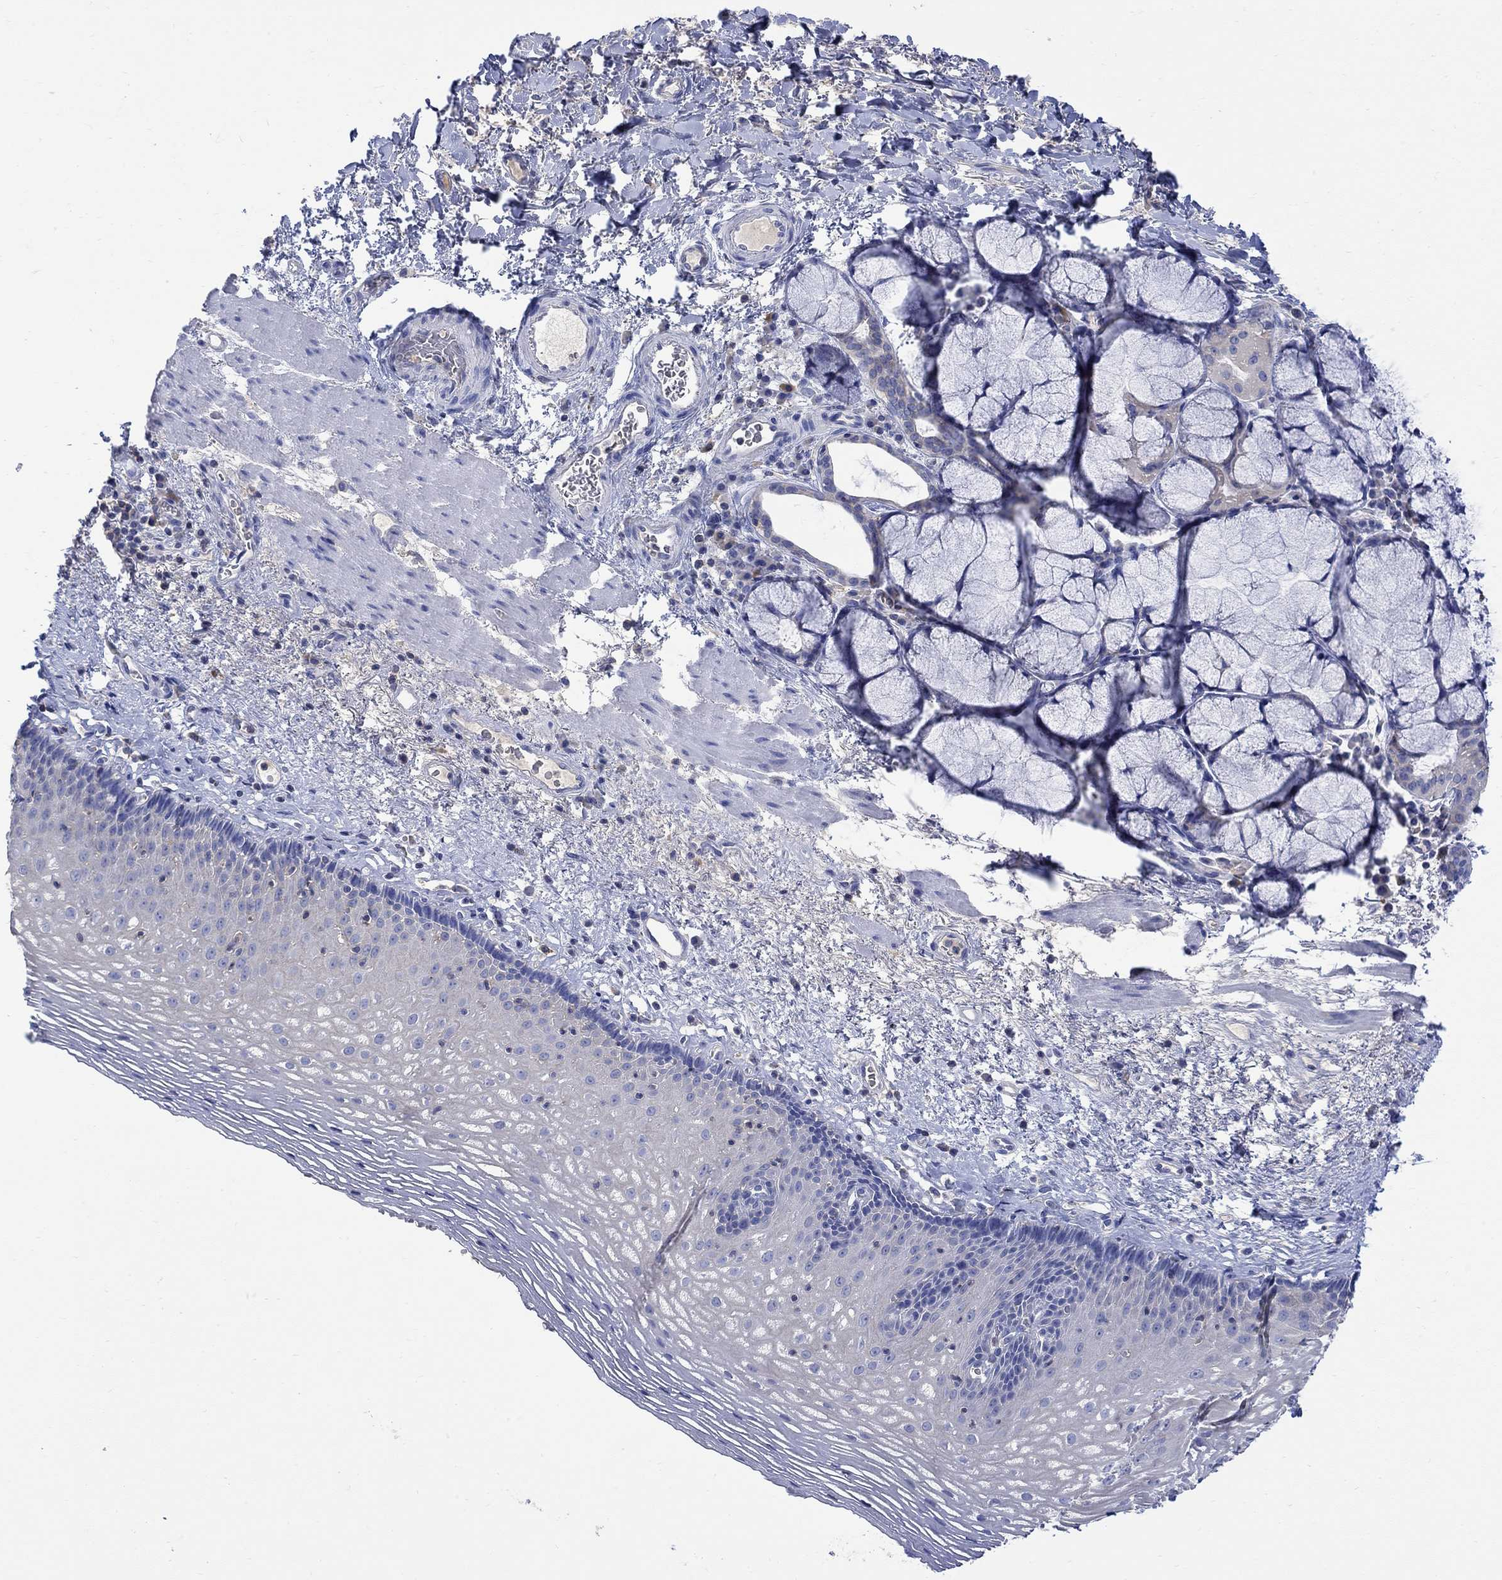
{"staining": {"intensity": "negative", "quantity": "none", "location": "none"}, "tissue": "esophagus", "cell_type": "Squamous epithelial cells", "image_type": "normal", "snomed": [{"axis": "morphology", "description": "Normal tissue, NOS"}, {"axis": "topography", "description": "Esophagus"}], "caption": "A high-resolution histopathology image shows immunohistochemistry staining of unremarkable esophagus, which displays no significant expression in squamous epithelial cells. (DAB IHC with hematoxylin counter stain).", "gene": "GCM1", "patient": {"sex": "male", "age": 76}}